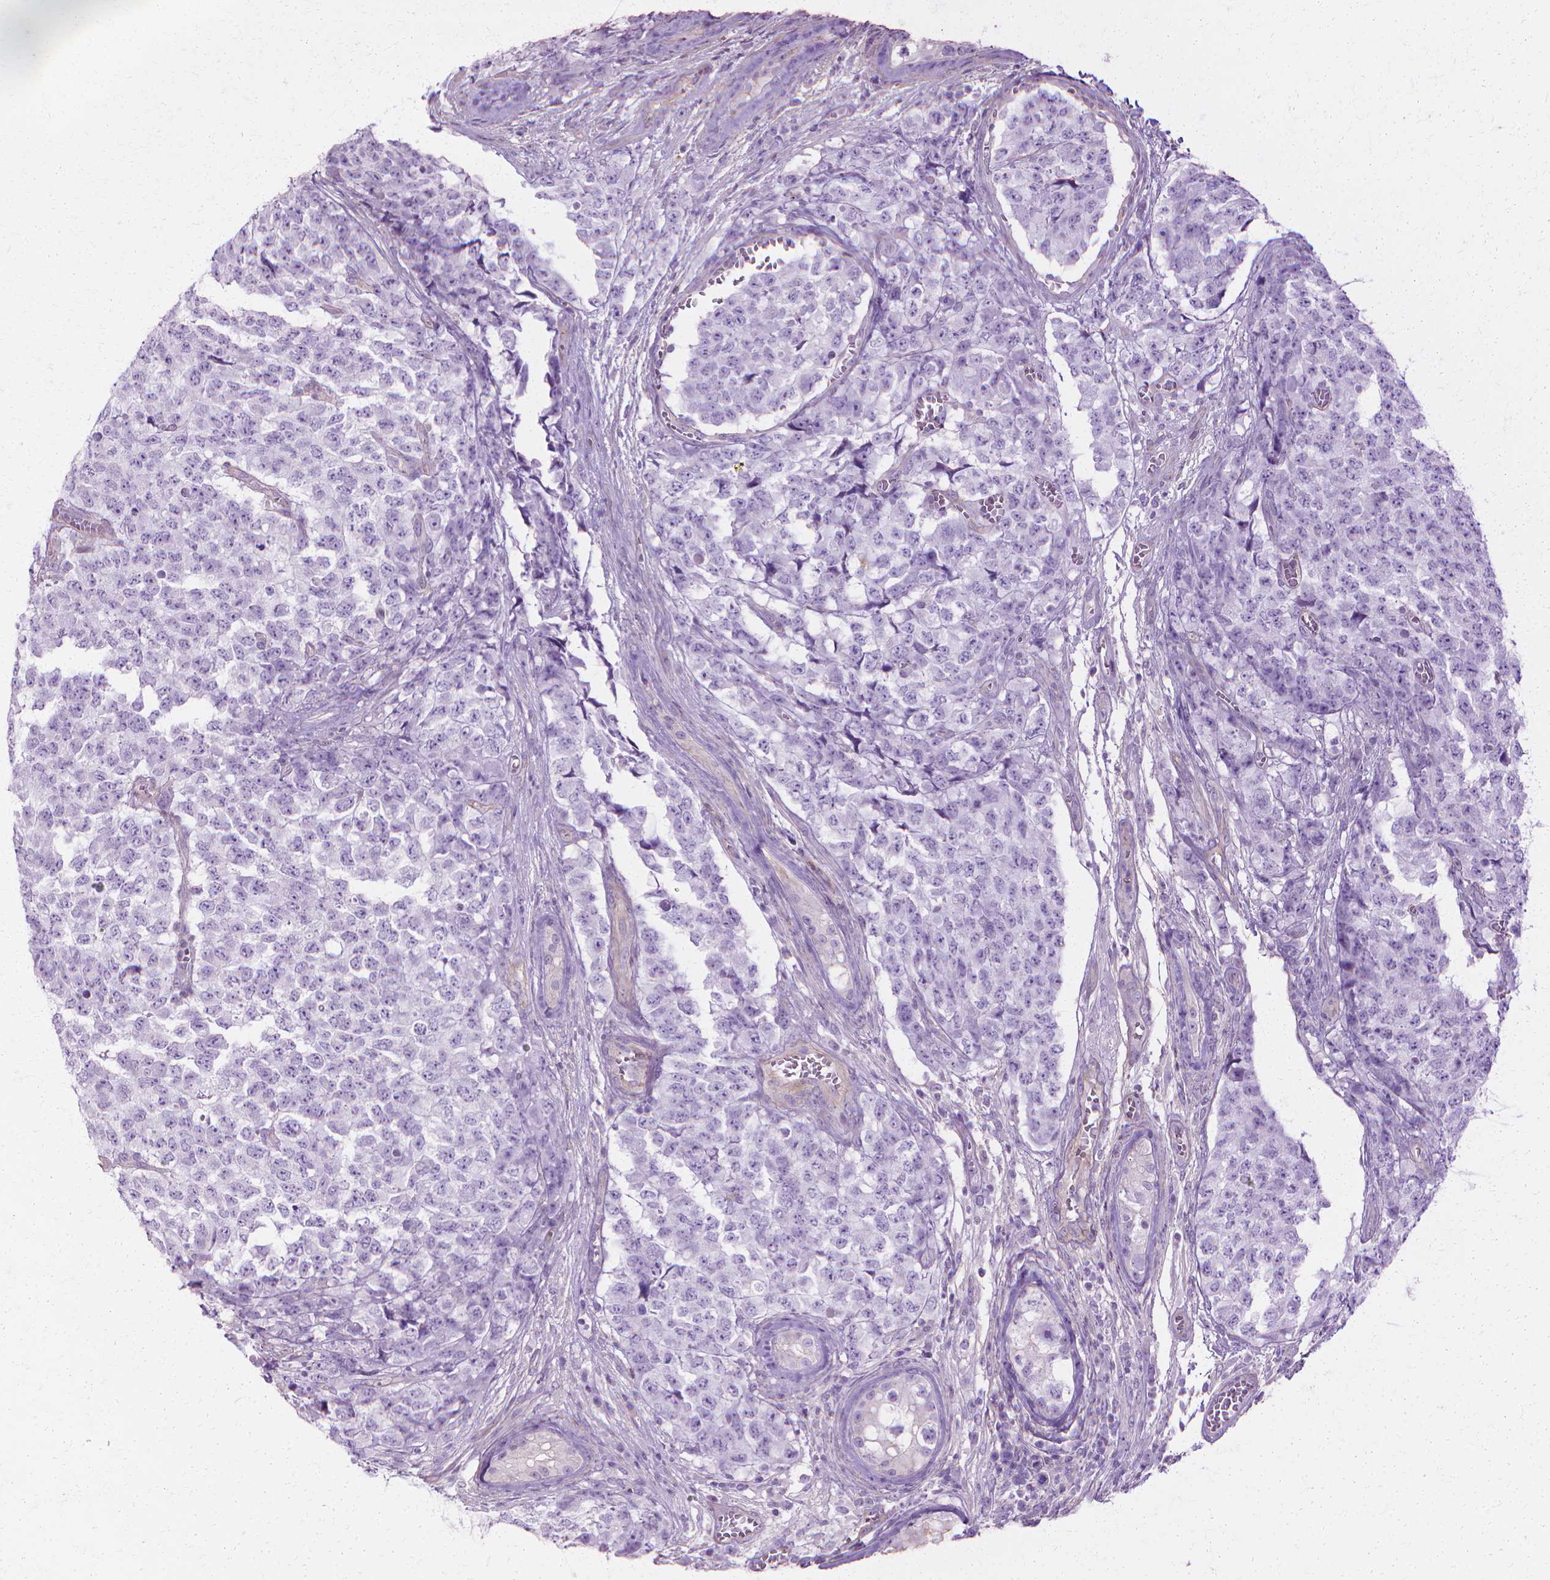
{"staining": {"intensity": "negative", "quantity": "none", "location": "none"}, "tissue": "testis cancer", "cell_type": "Tumor cells", "image_type": "cancer", "snomed": [{"axis": "morphology", "description": "Carcinoma, Embryonal, NOS"}, {"axis": "topography", "description": "Testis"}], "caption": "Immunohistochemical staining of human embryonal carcinoma (testis) displays no significant positivity in tumor cells.", "gene": "CFAP157", "patient": {"sex": "male", "age": 23}}